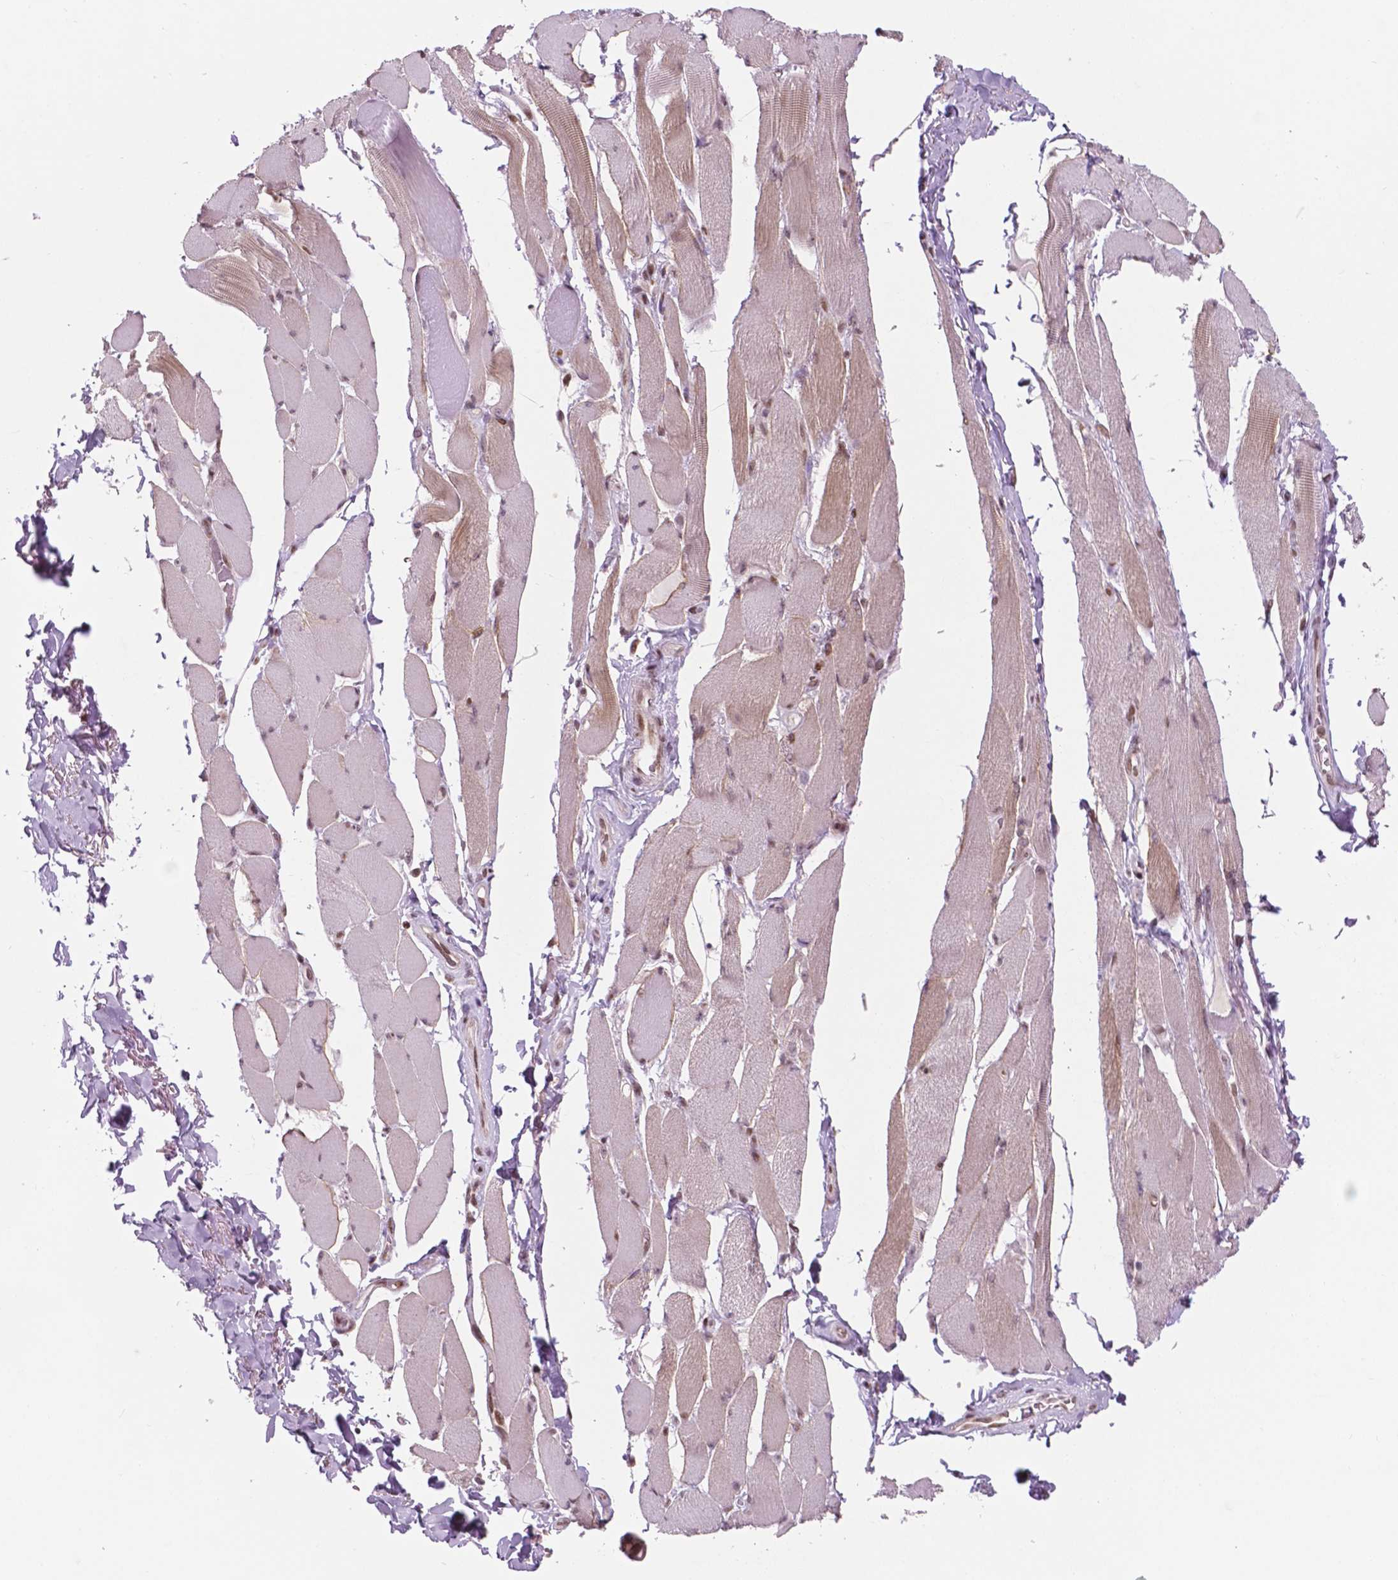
{"staining": {"intensity": "moderate", "quantity": "25%-75%", "location": "nuclear"}, "tissue": "skeletal muscle", "cell_type": "Myocytes", "image_type": "normal", "snomed": [{"axis": "morphology", "description": "Normal tissue, NOS"}, {"axis": "topography", "description": "Skeletal muscle"}, {"axis": "topography", "description": "Anal"}, {"axis": "topography", "description": "Peripheral nerve tissue"}], "caption": "IHC (DAB) staining of benign skeletal muscle shows moderate nuclear protein expression in approximately 25%-75% of myocytes.", "gene": "PER2", "patient": {"sex": "male", "age": 53}}